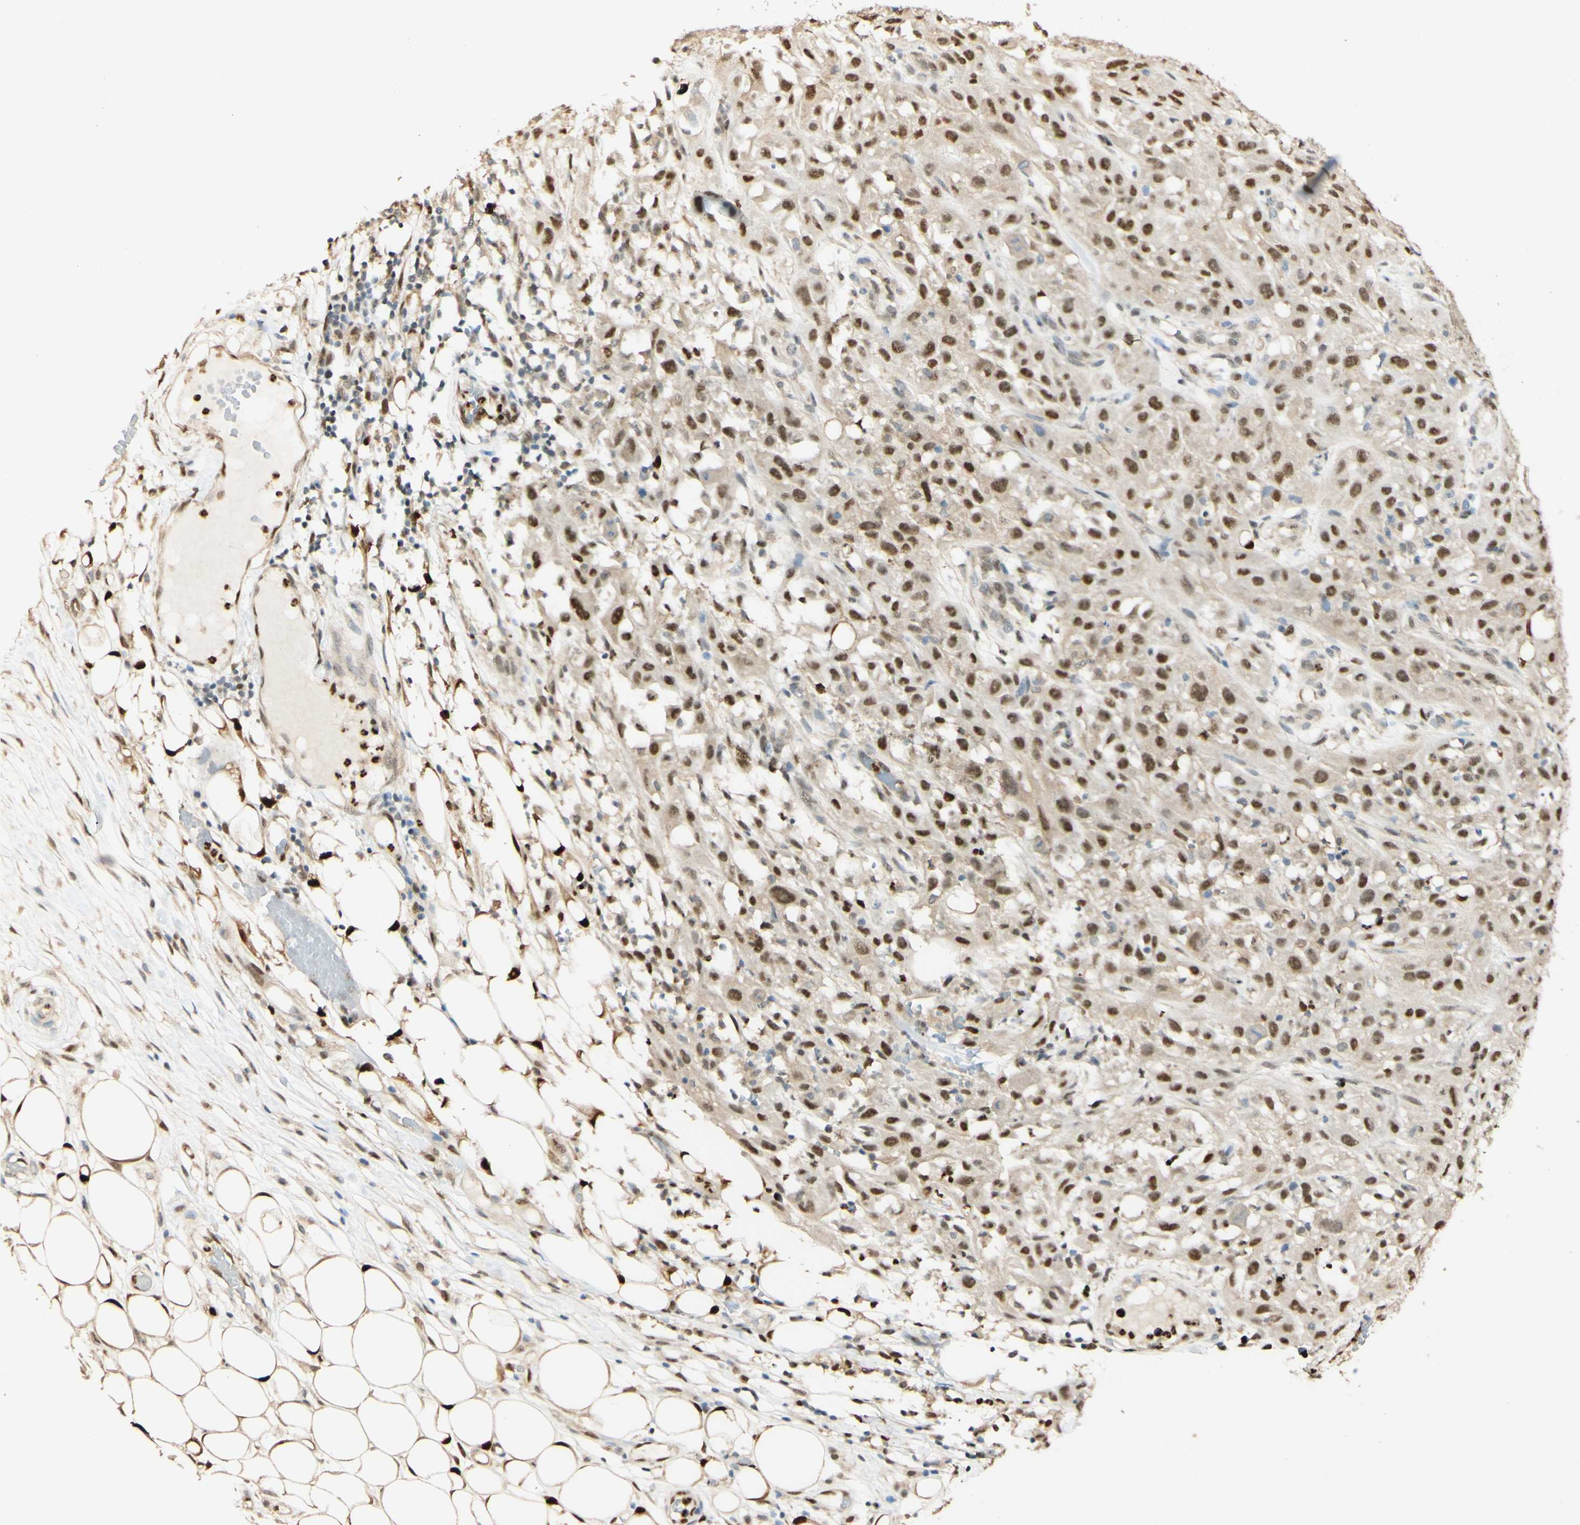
{"staining": {"intensity": "strong", "quantity": ">75%", "location": "nuclear"}, "tissue": "skin cancer", "cell_type": "Tumor cells", "image_type": "cancer", "snomed": [{"axis": "morphology", "description": "Squamous cell carcinoma, NOS"}, {"axis": "topography", "description": "Skin"}], "caption": "Strong nuclear protein positivity is appreciated in about >75% of tumor cells in squamous cell carcinoma (skin).", "gene": "MAP3K4", "patient": {"sex": "male", "age": 75}}